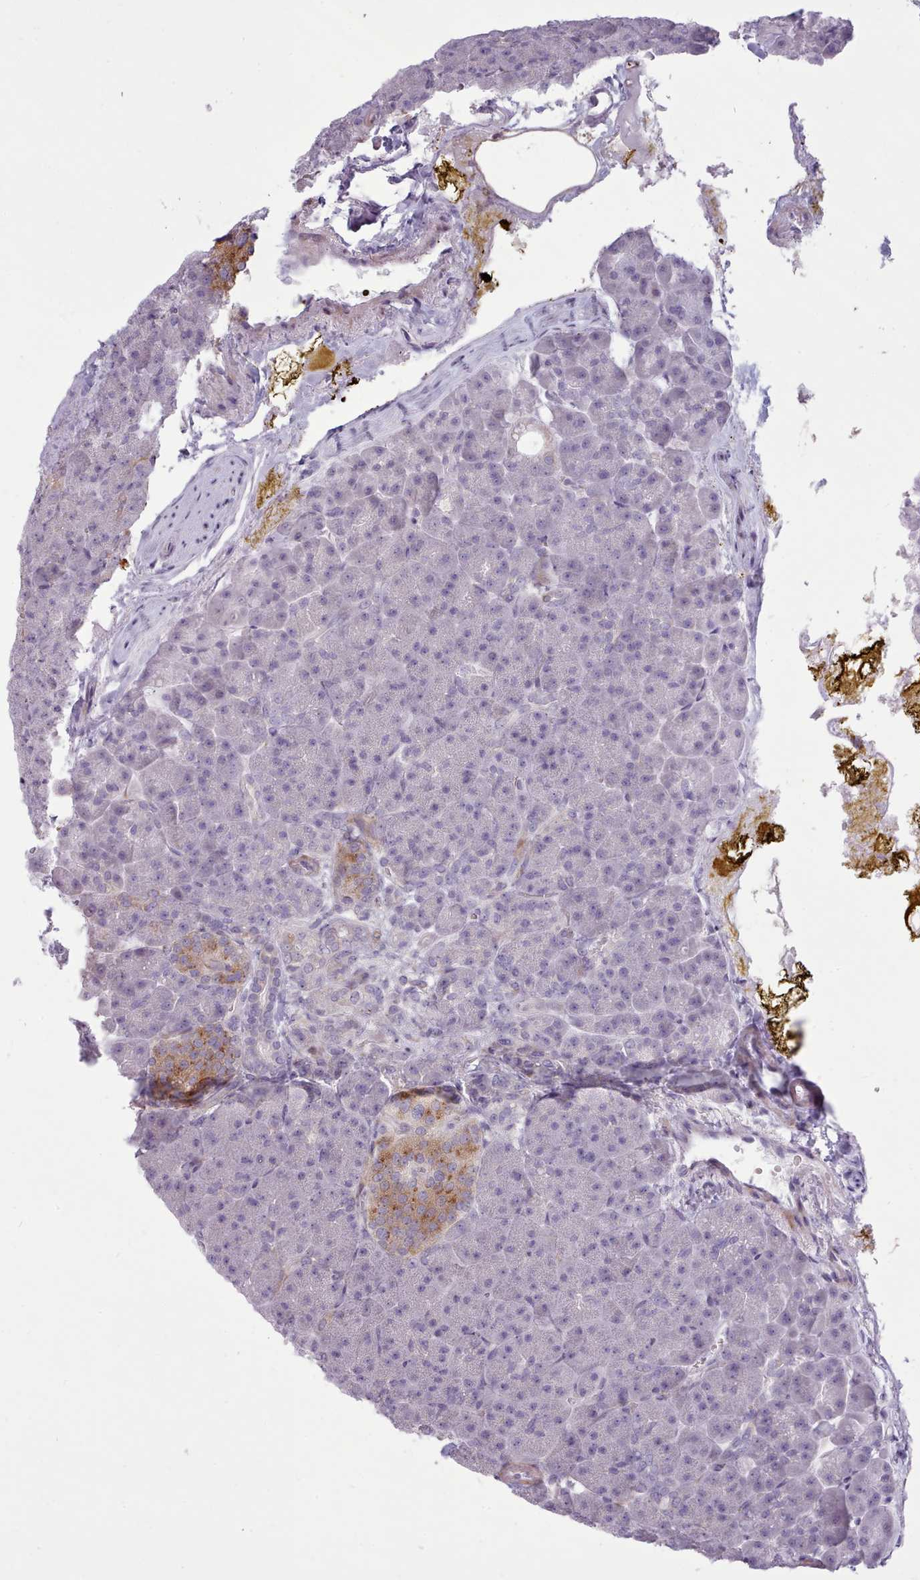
{"staining": {"intensity": "negative", "quantity": "none", "location": "none"}, "tissue": "pancreas", "cell_type": "Exocrine glandular cells", "image_type": "normal", "snomed": [{"axis": "morphology", "description": "Normal tissue, NOS"}, {"axis": "topography", "description": "Pancreas"}], "caption": "An immunohistochemistry (IHC) photomicrograph of benign pancreas is shown. There is no staining in exocrine glandular cells of pancreas.", "gene": "PPP3R1", "patient": {"sex": "female", "age": 74}}